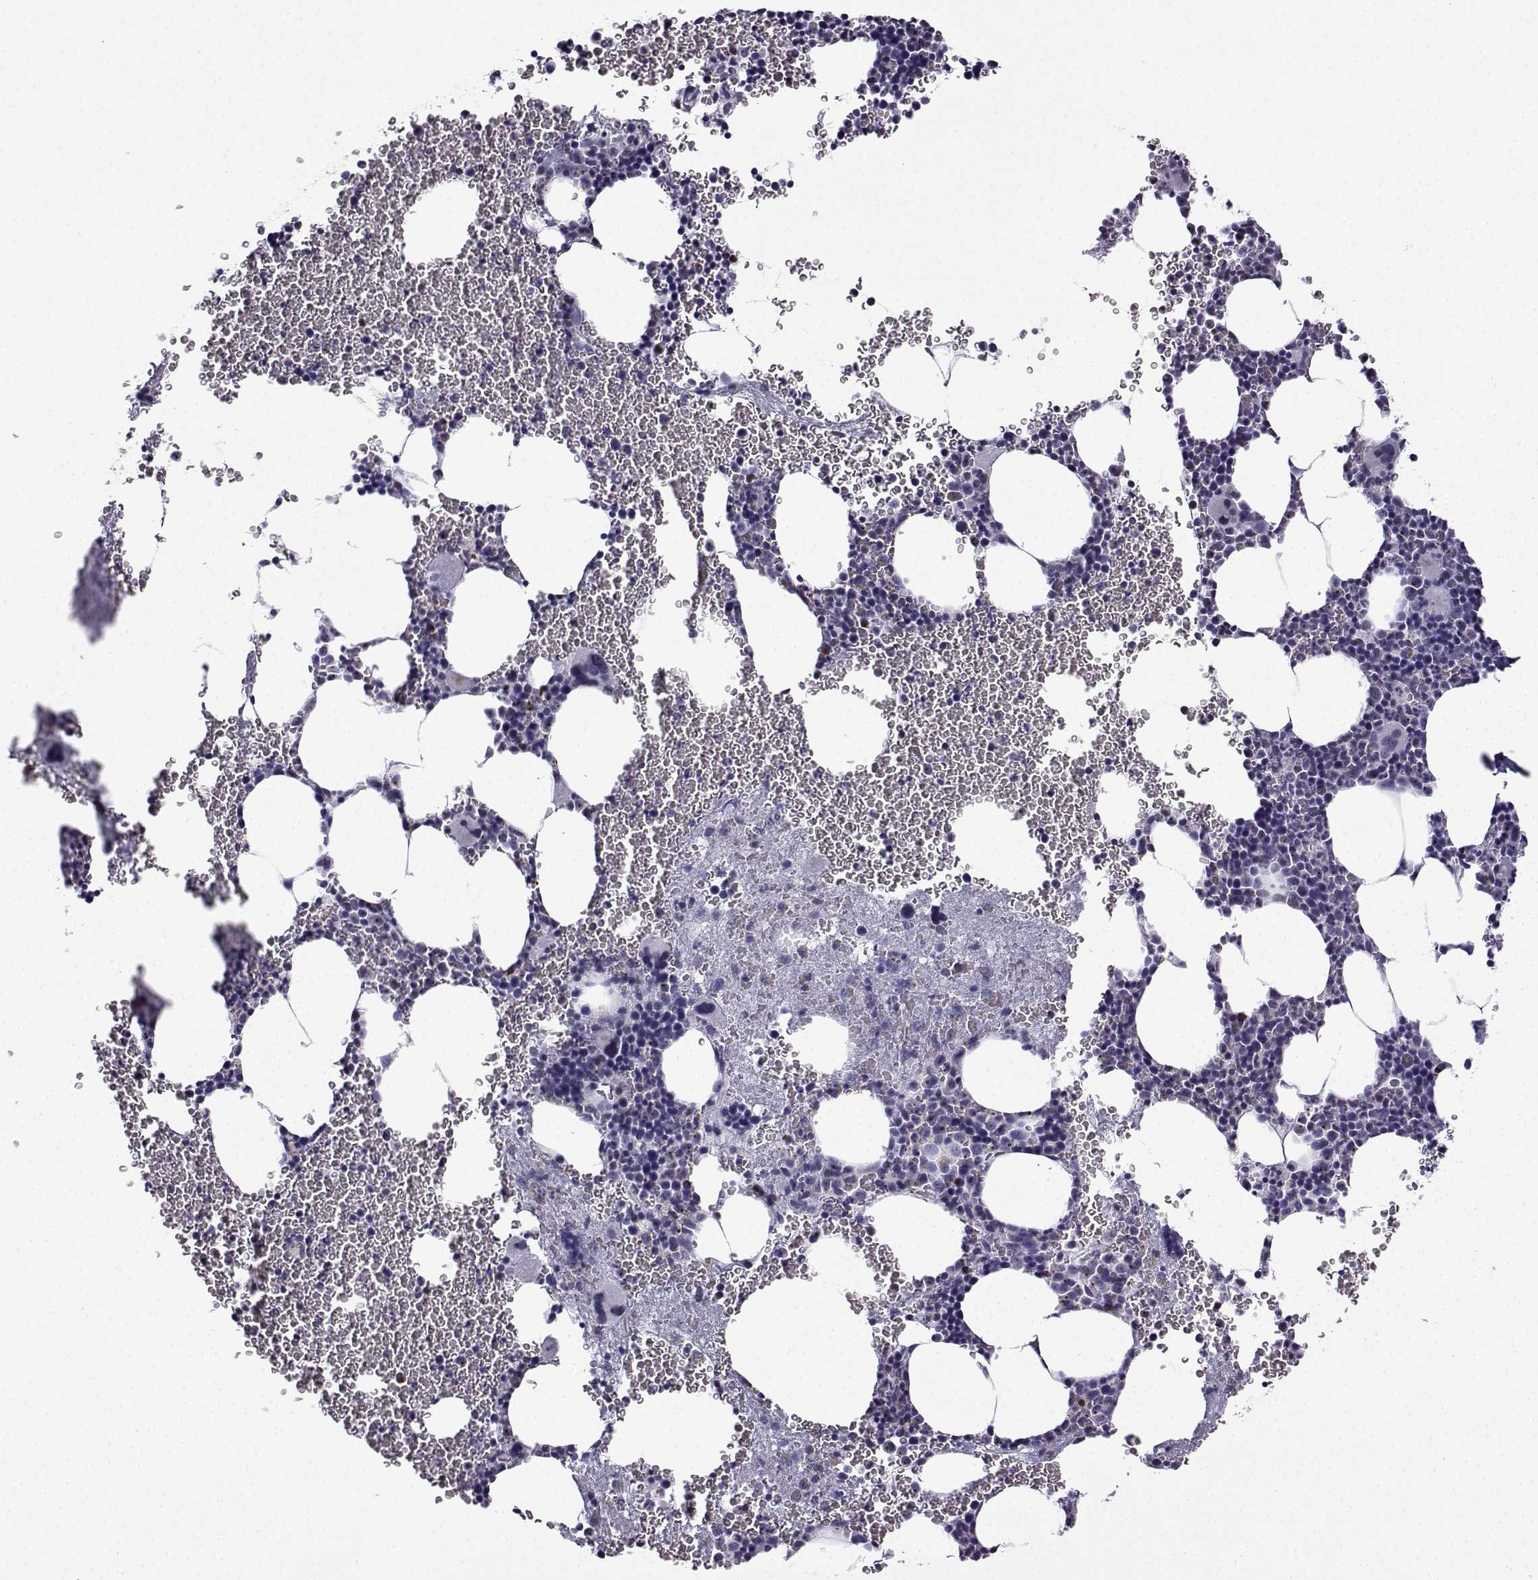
{"staining": {"intensity": "negative", "quantity": "none", "location": "none"}, "tissue": "bone marrow", "cell_type": "Hematopoietic cells", "image_type": "normal", "snomed": [{"axis": "morphology", "description": "Normal tissue, NOS"}, {"axis": "topography", "description": "Bone marrow"}], "caption": "The histopathology image exhibits no significant expression in hematopoietic cells of bone marrow.", "gene": "HTR7", "patient": {"sex": "male", "age": 50}}